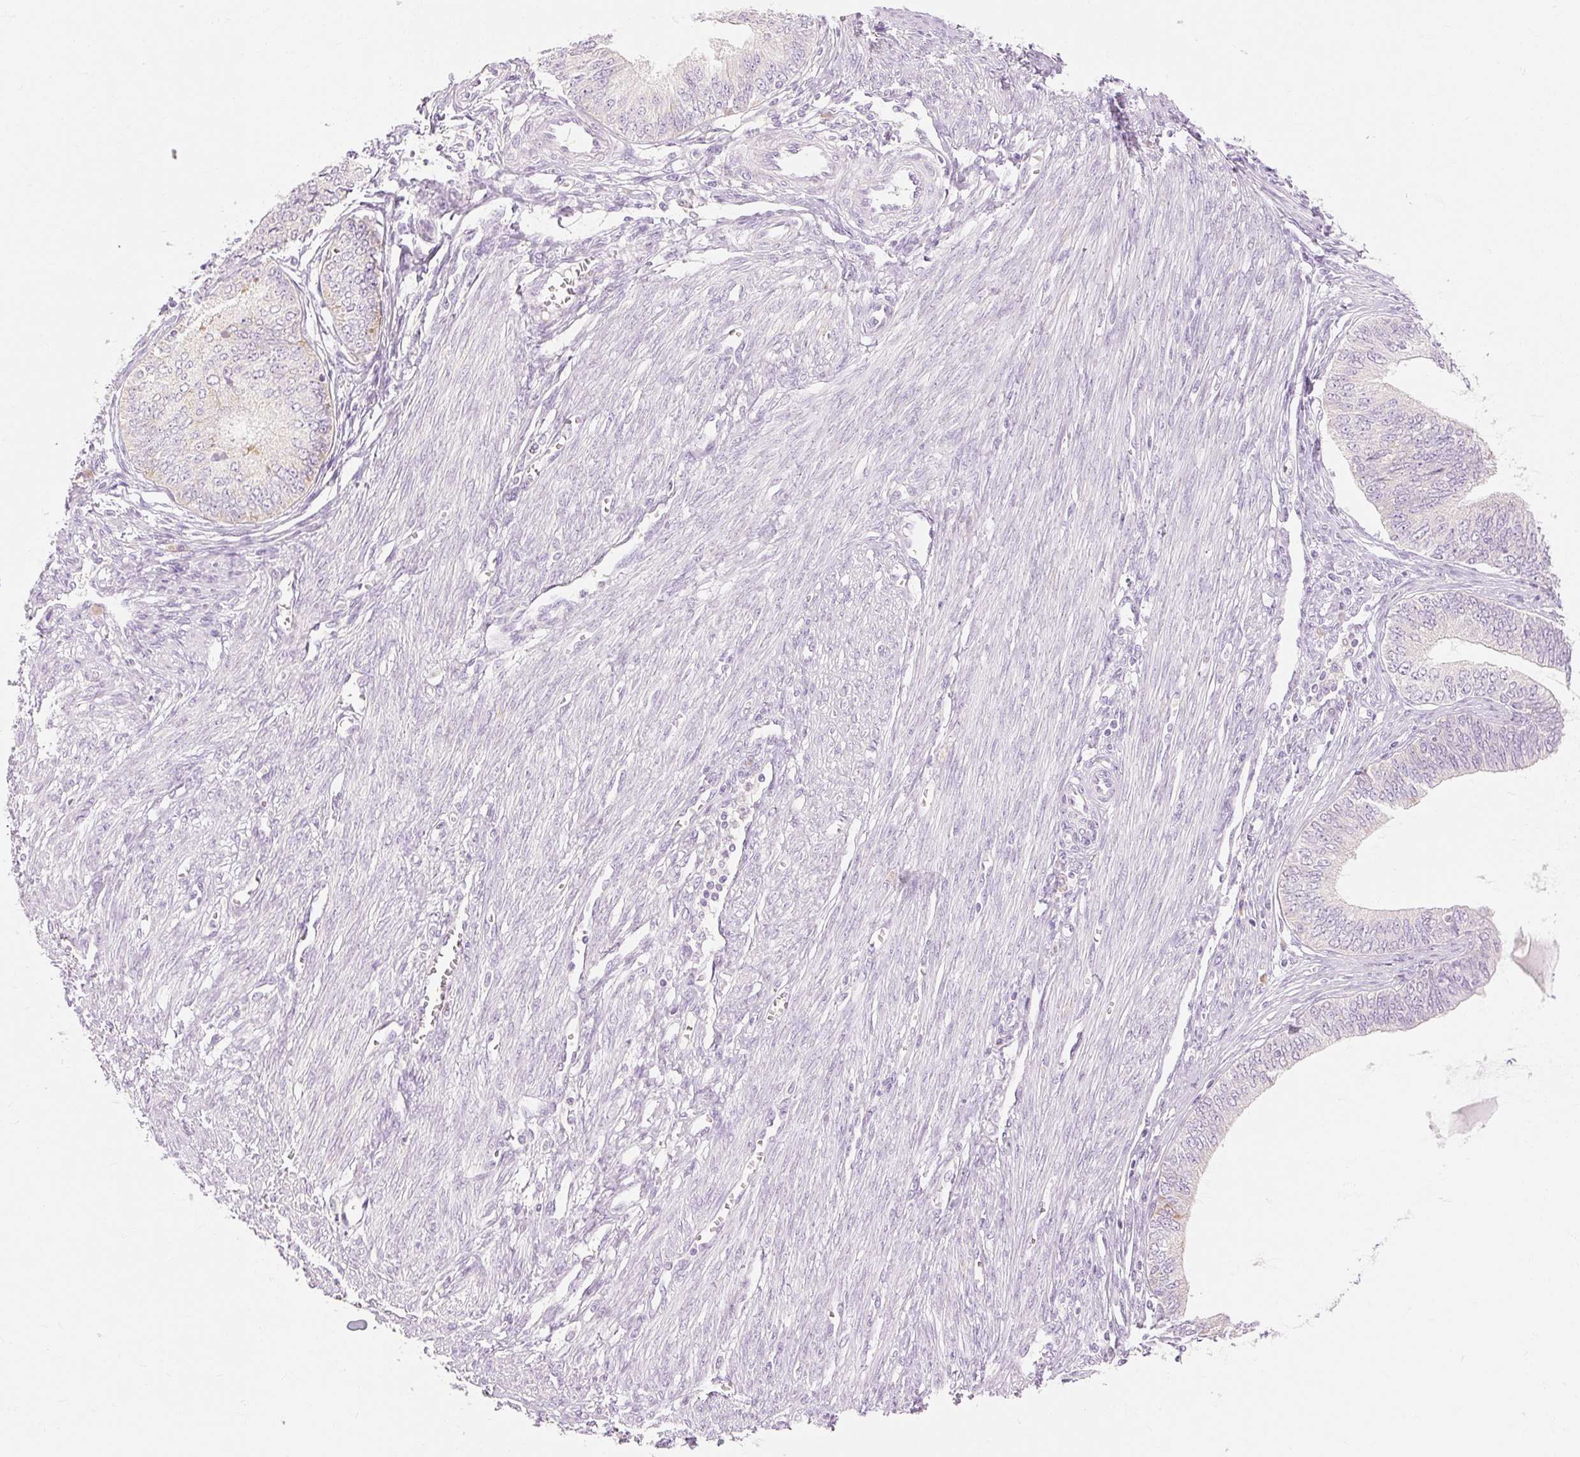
{"staining": {"intensity": "negative", "quantity": "none", "location": "none"}, "tissue": "endometrial cancer", "cell_type": "Tumor cells", "image_type": "cancer", "snomed": [{"axis": "morphology", "description": "Adenocarcinoma, NOS"}, {"axis": "topography", "description": "Endometrium"}], "caption": "Photomicrograph shows no significant protein positivity in tumor cells of endometrial cancer. Nuclei are stained in blue.", "gene": "MYO1D", "patient": {"sex": "female", "age": 68}}